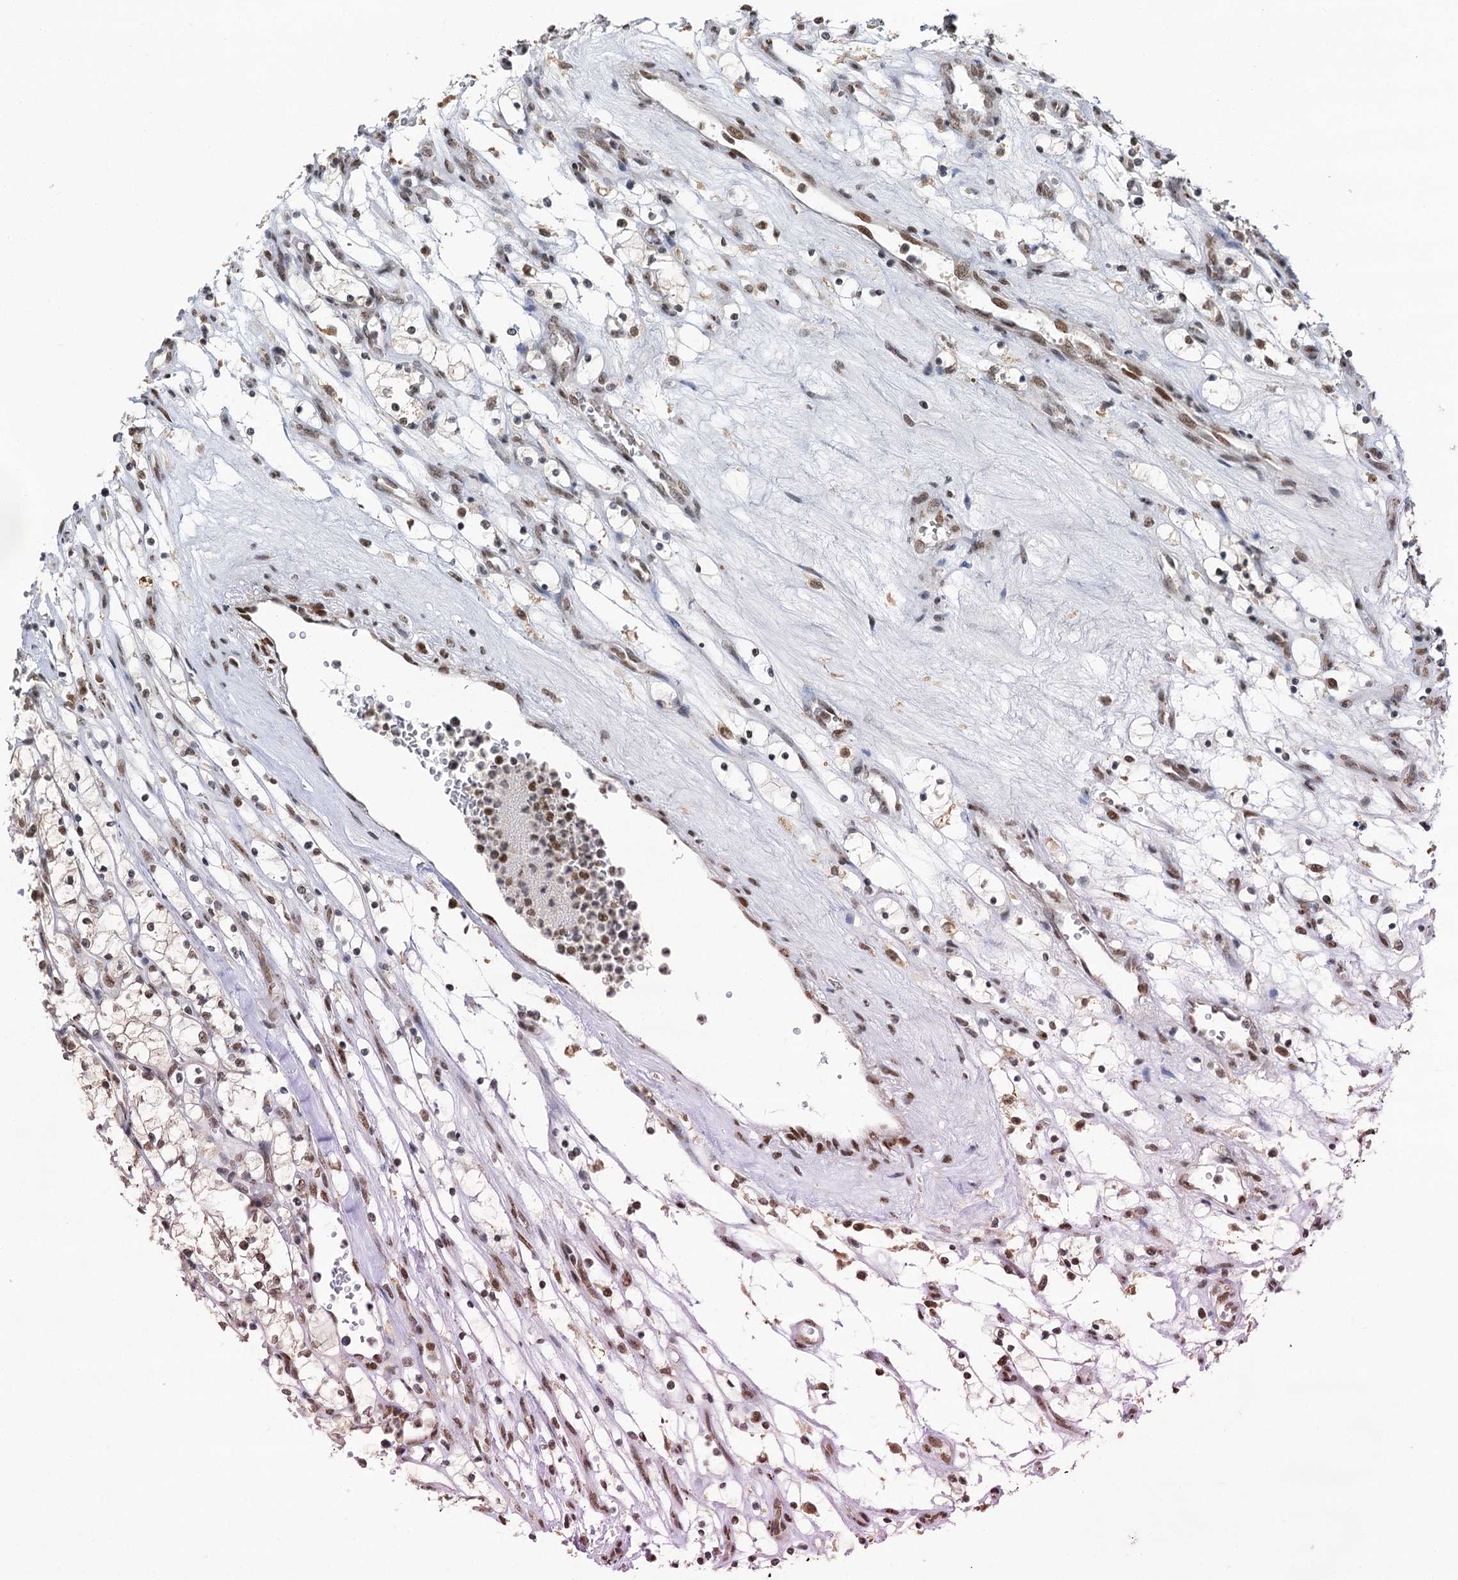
{"staining": {"intensity": "weak", "quantity": "25%-75%", "location": "nuclear"}, "tissue": "renal cancer", "cell_type": "Tumor cells", "image_type": "cancer", "snomed": [{"axis": "morphology", "description": "Adenocarcinoma, NOS"}, {"axis": "topography", "description": "Kidney"}], "caption": "Protein expression analysis of adenocarcinoma (renal) shows weak nuclear staining in approximately 25%-75% of tumor cells. The staining is performed using DAB (3,3'-diaminobenzidine) brown chromogen to label protein expression. The nuclei are counter-stained blue using hematoxylin.", "gene": "PPHLN1", "patient": {"sex": "female", "age": 69}}